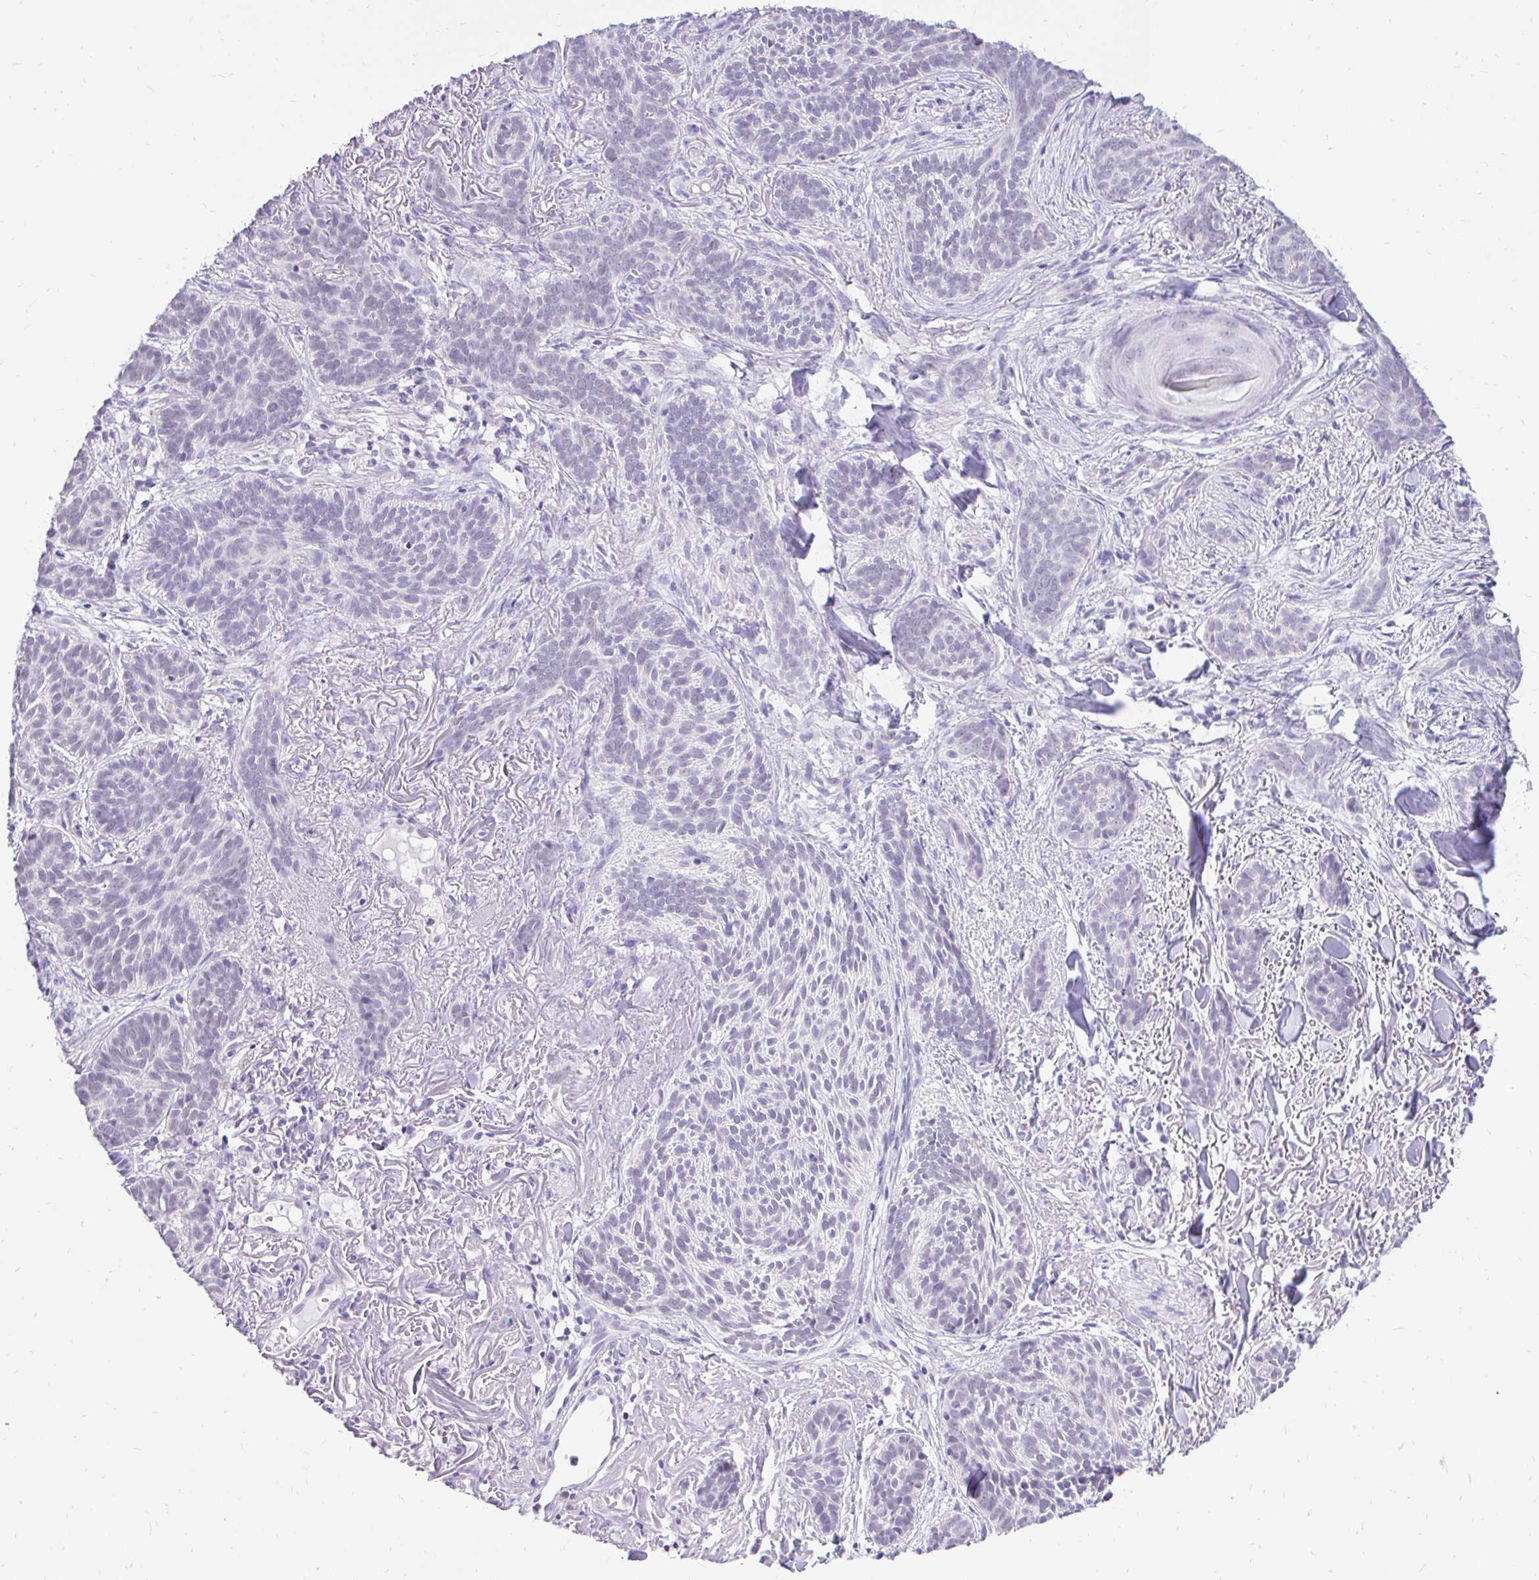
{"staining": {"intensity": "negative", "quantity": "none", "location": "none"}, "tissue": "skin cancer", "cell_type": "Tumor cells", "image_type": "cancer", "snomed": [{"axis": "morphology", "description": "Basal cell carcinoma"}, {"axis": "topography", "description": "Skin"}], "caption": "Immunohistochemistry photomicrograph of neoplastic tissue: basal cell carcinoma (skin) stained with DAB shows no significant protein expression in tumor cells.", "gene": "FATE1", "patient": {"sex": "female", "age": 78}}